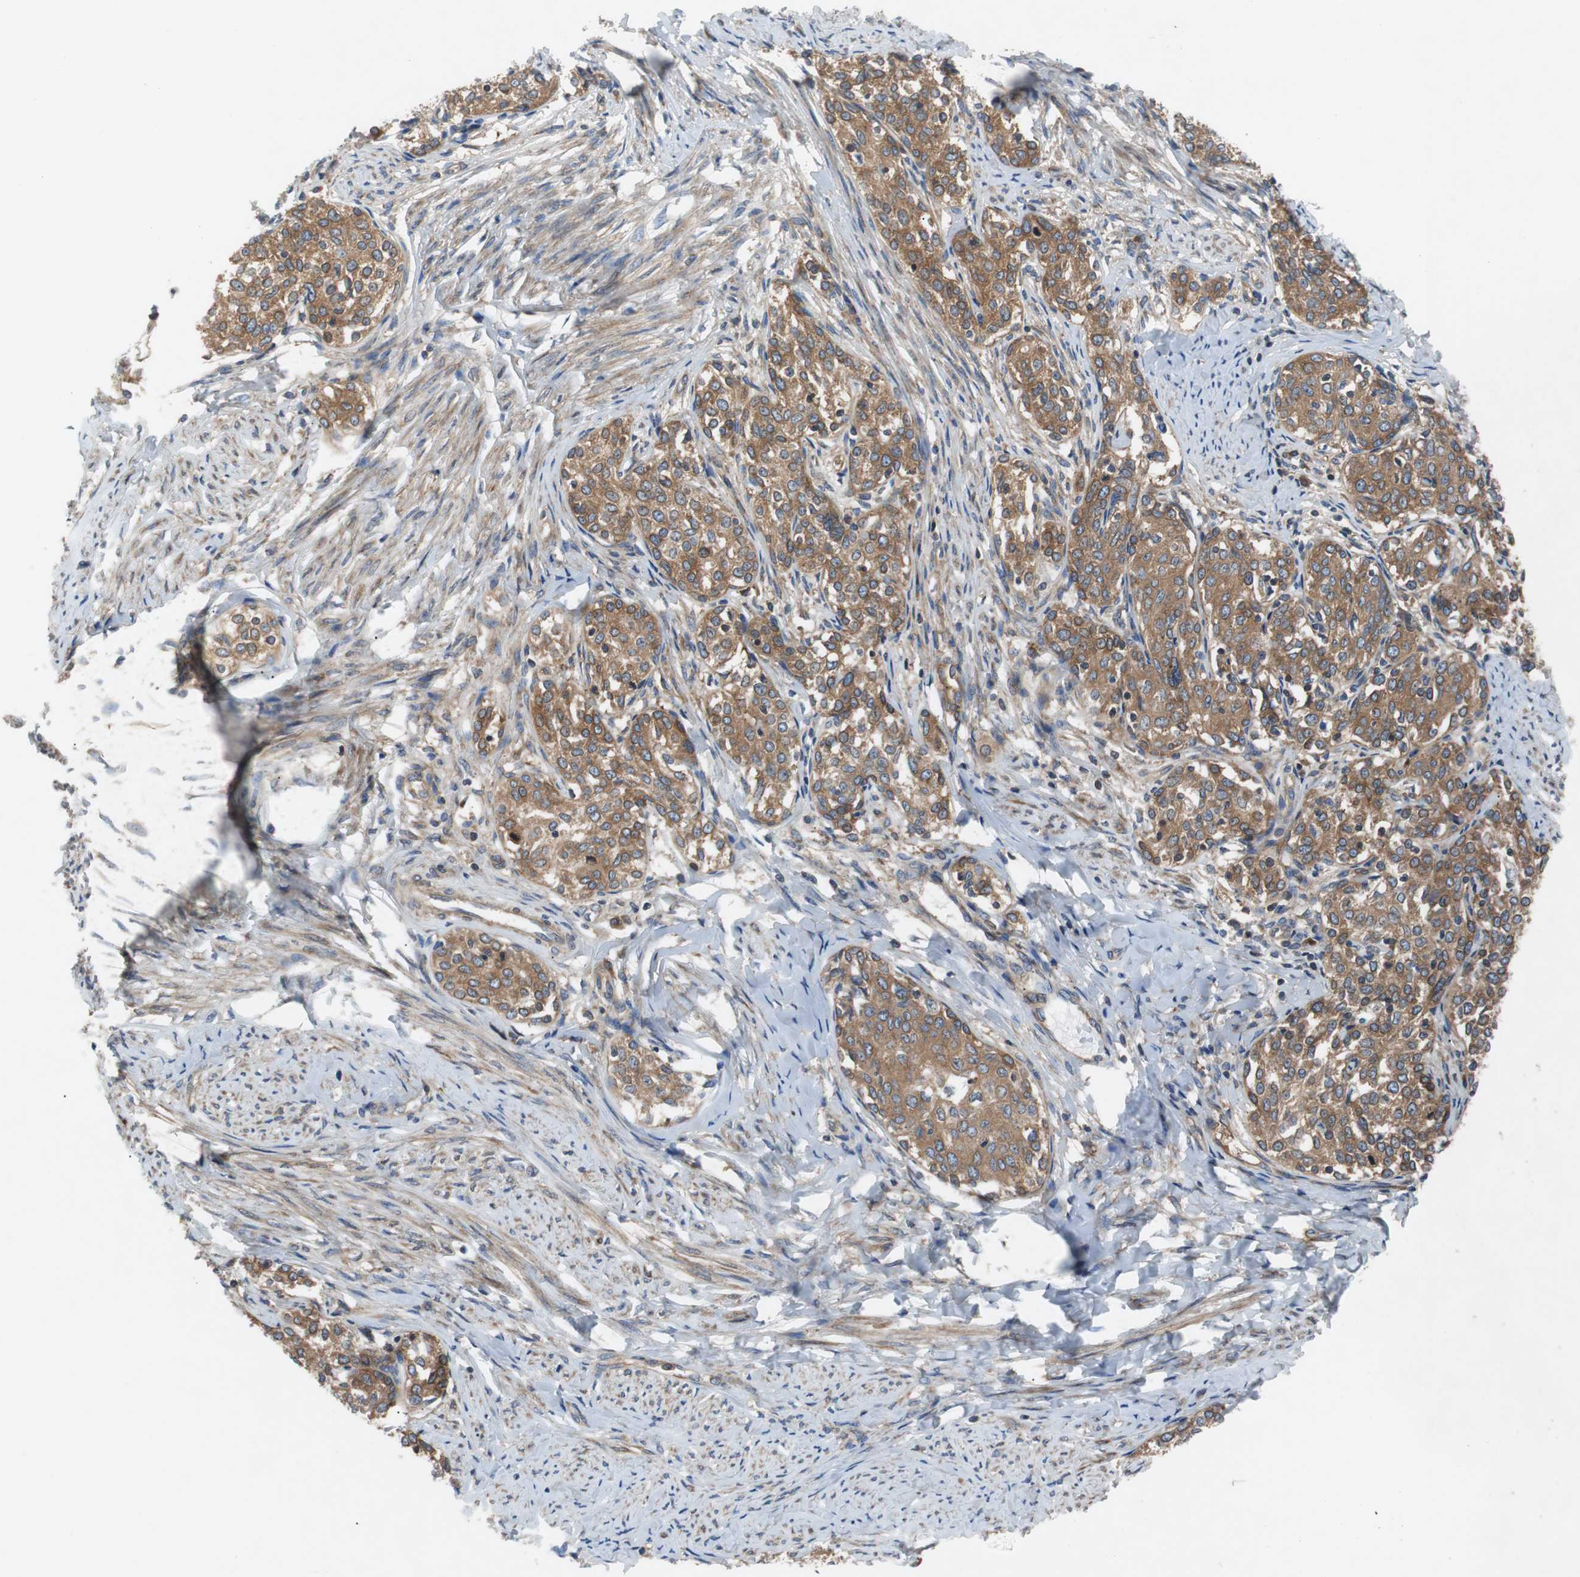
{"staining": {"intensity": "strong", "quantity": ">75%", "location": "cytoplasmic/membranous"}, "tissue": "cervical cancer", "cell_type": "Tumor cells", "image_type": "cancer", "snomed": [{"axis": "morphology", "description": "Squamous cell carcinoma, NOS"}, {"axis": "morphology", "description": "Adenocarcinoma, NOS"}, {"axis": "topography", "description": "Cervix"}], "caption": "High-power microscopy captured an IHC micrograph of cervical cancer, revealing strong cytoplasmic/membranous expression in about >75% of tumor cells.", "gene": "GYS1", "patient": {"sex": "female", "age": 52}}